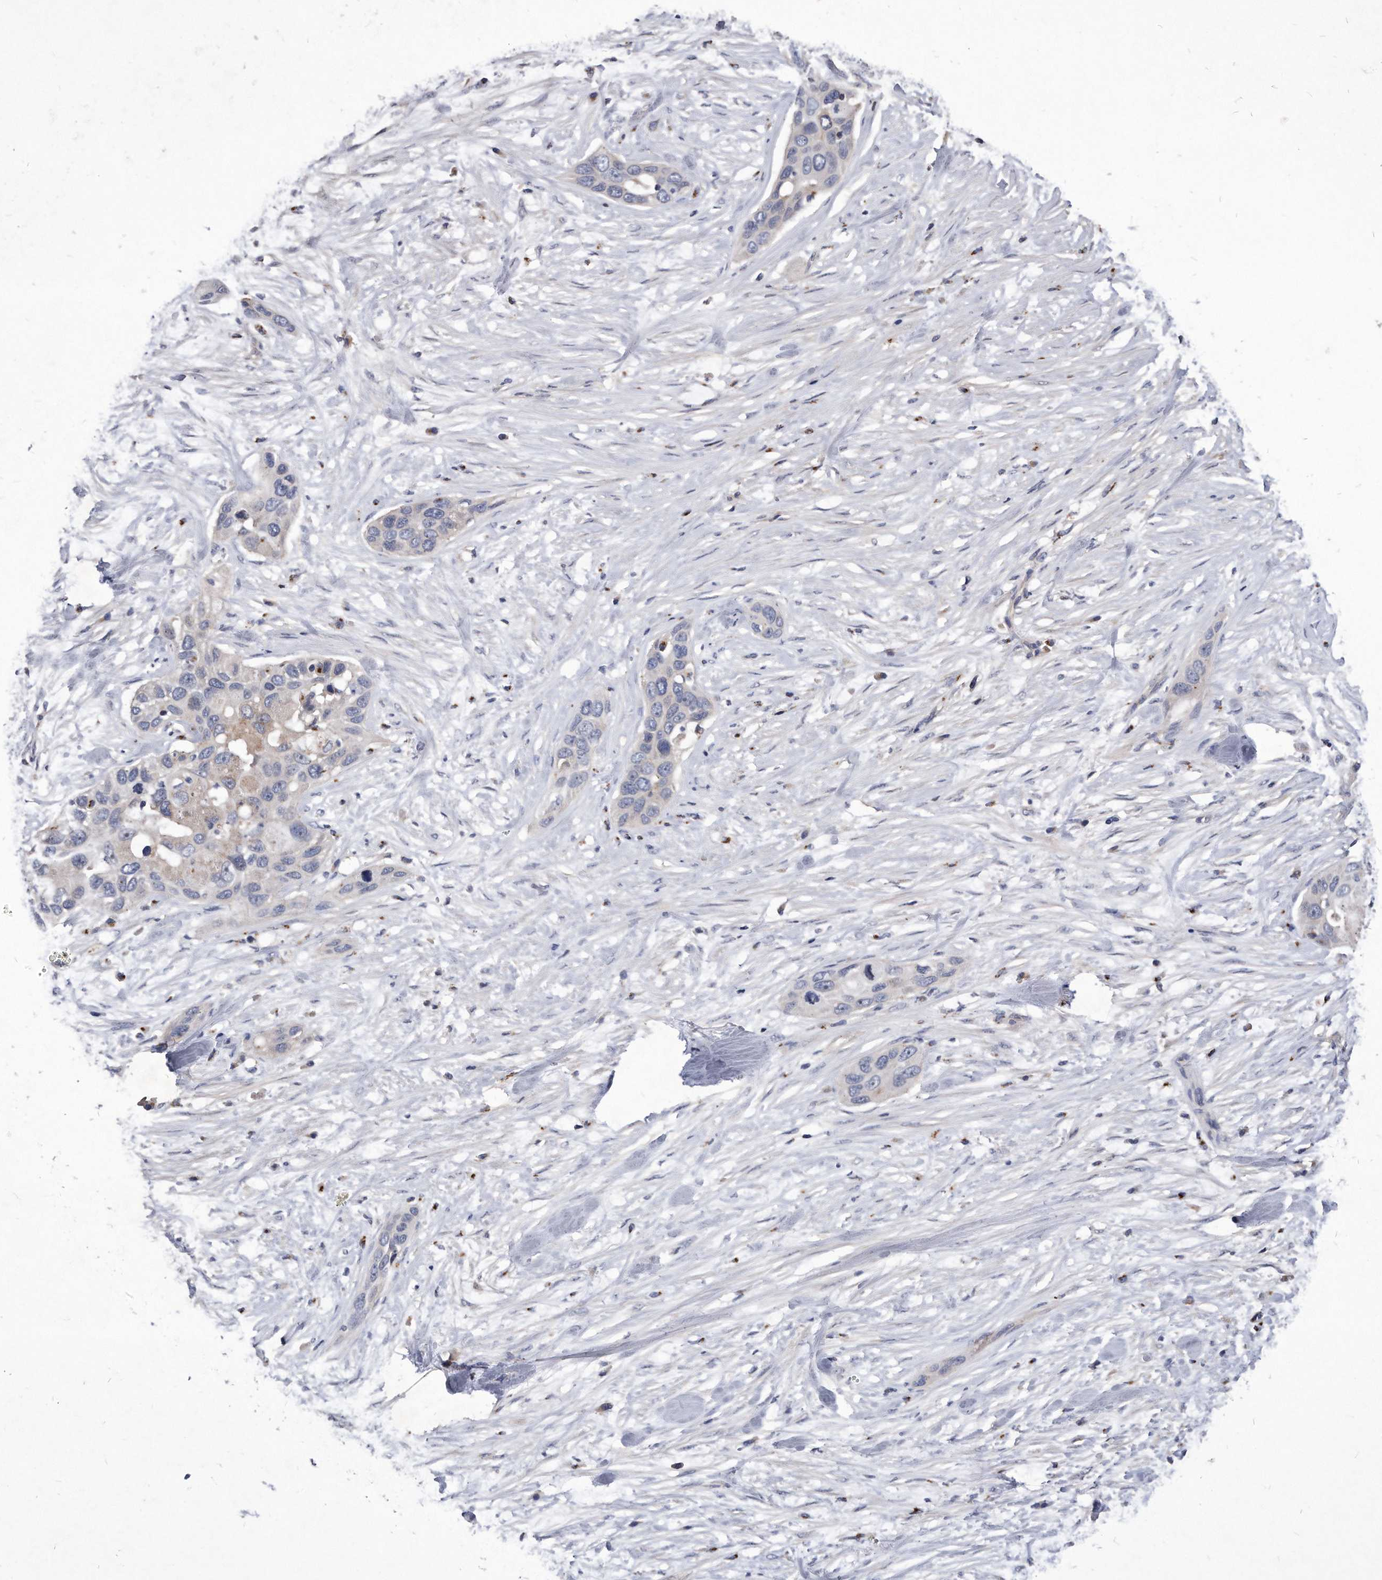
{"staining": {"intensity": "negative", "quantity": "none", "location": "none"}, "tissue": "pancreatic cancer", "cell_type": "Tumor cells", "image_type": "cancer", "snomed": [{"axis": "morphology", "description": "Adenocarcinoma, NOS"}, {"axis": "topography", "description": "Pancreas"}], "caption": "Histopathology image shows no protein positivity in tumor cells of pancreatic cancer tissue.", "gene": "MGAT4A", "patient": {"sex": "female", "age": 60}}